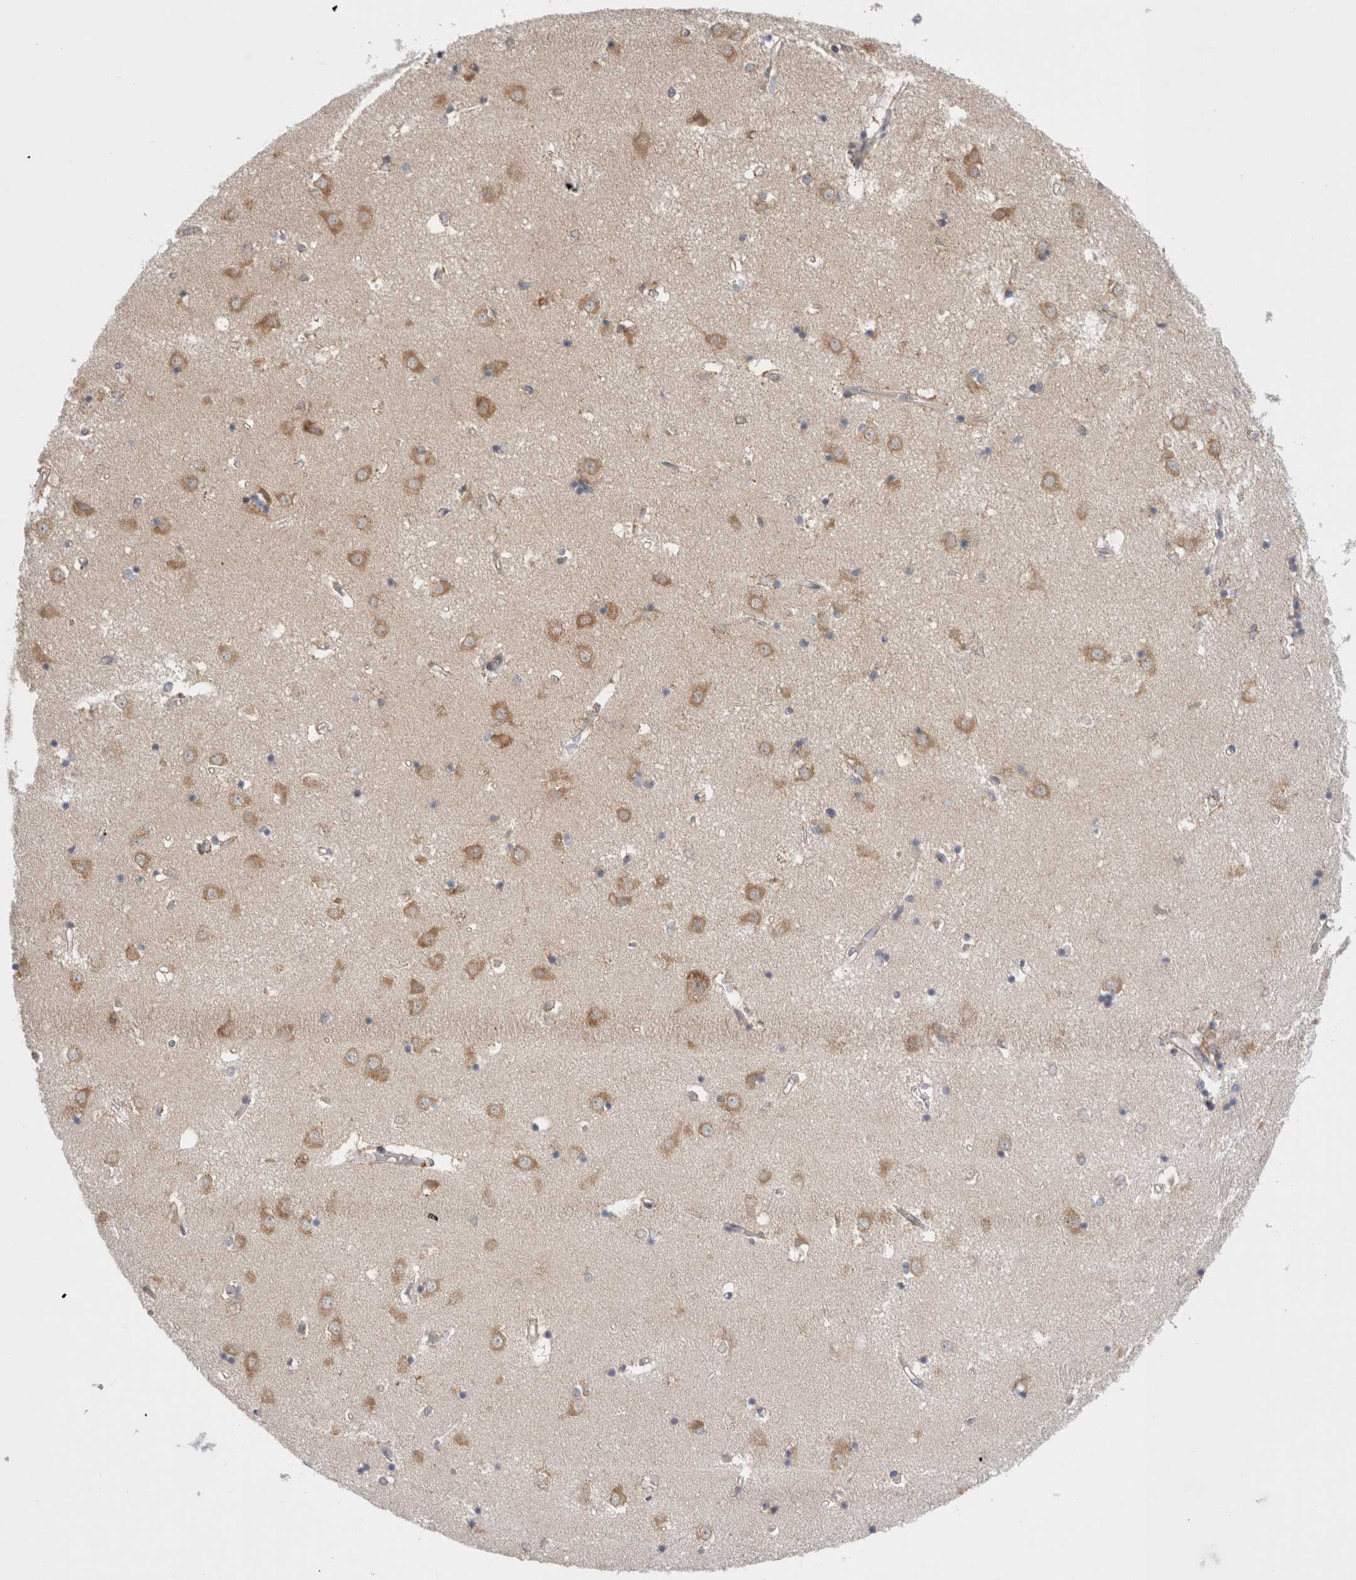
{"staining": {"intensity": "moderate", "quantity": "<25%", "location": "cytoplasmic/membranous"}, "tissue": "caudate", "cell_type": "Glial cells", "image_type": "normal", "snomed": [{"axis": "morphology", "description": "Normal tissue, NOS"}, {"axis": "topography", "description": "Lateral ventricle wall"}], "caption": "A micrograph of human caudate stained for a protein shows moderate cytoplasmic/membranous brown staining in glial cells. (DAB IHC, brown staining for protein, blue staining for nuclei).", "gene": "NDOR1", "patient": {"sex": "male", "age": 45}}